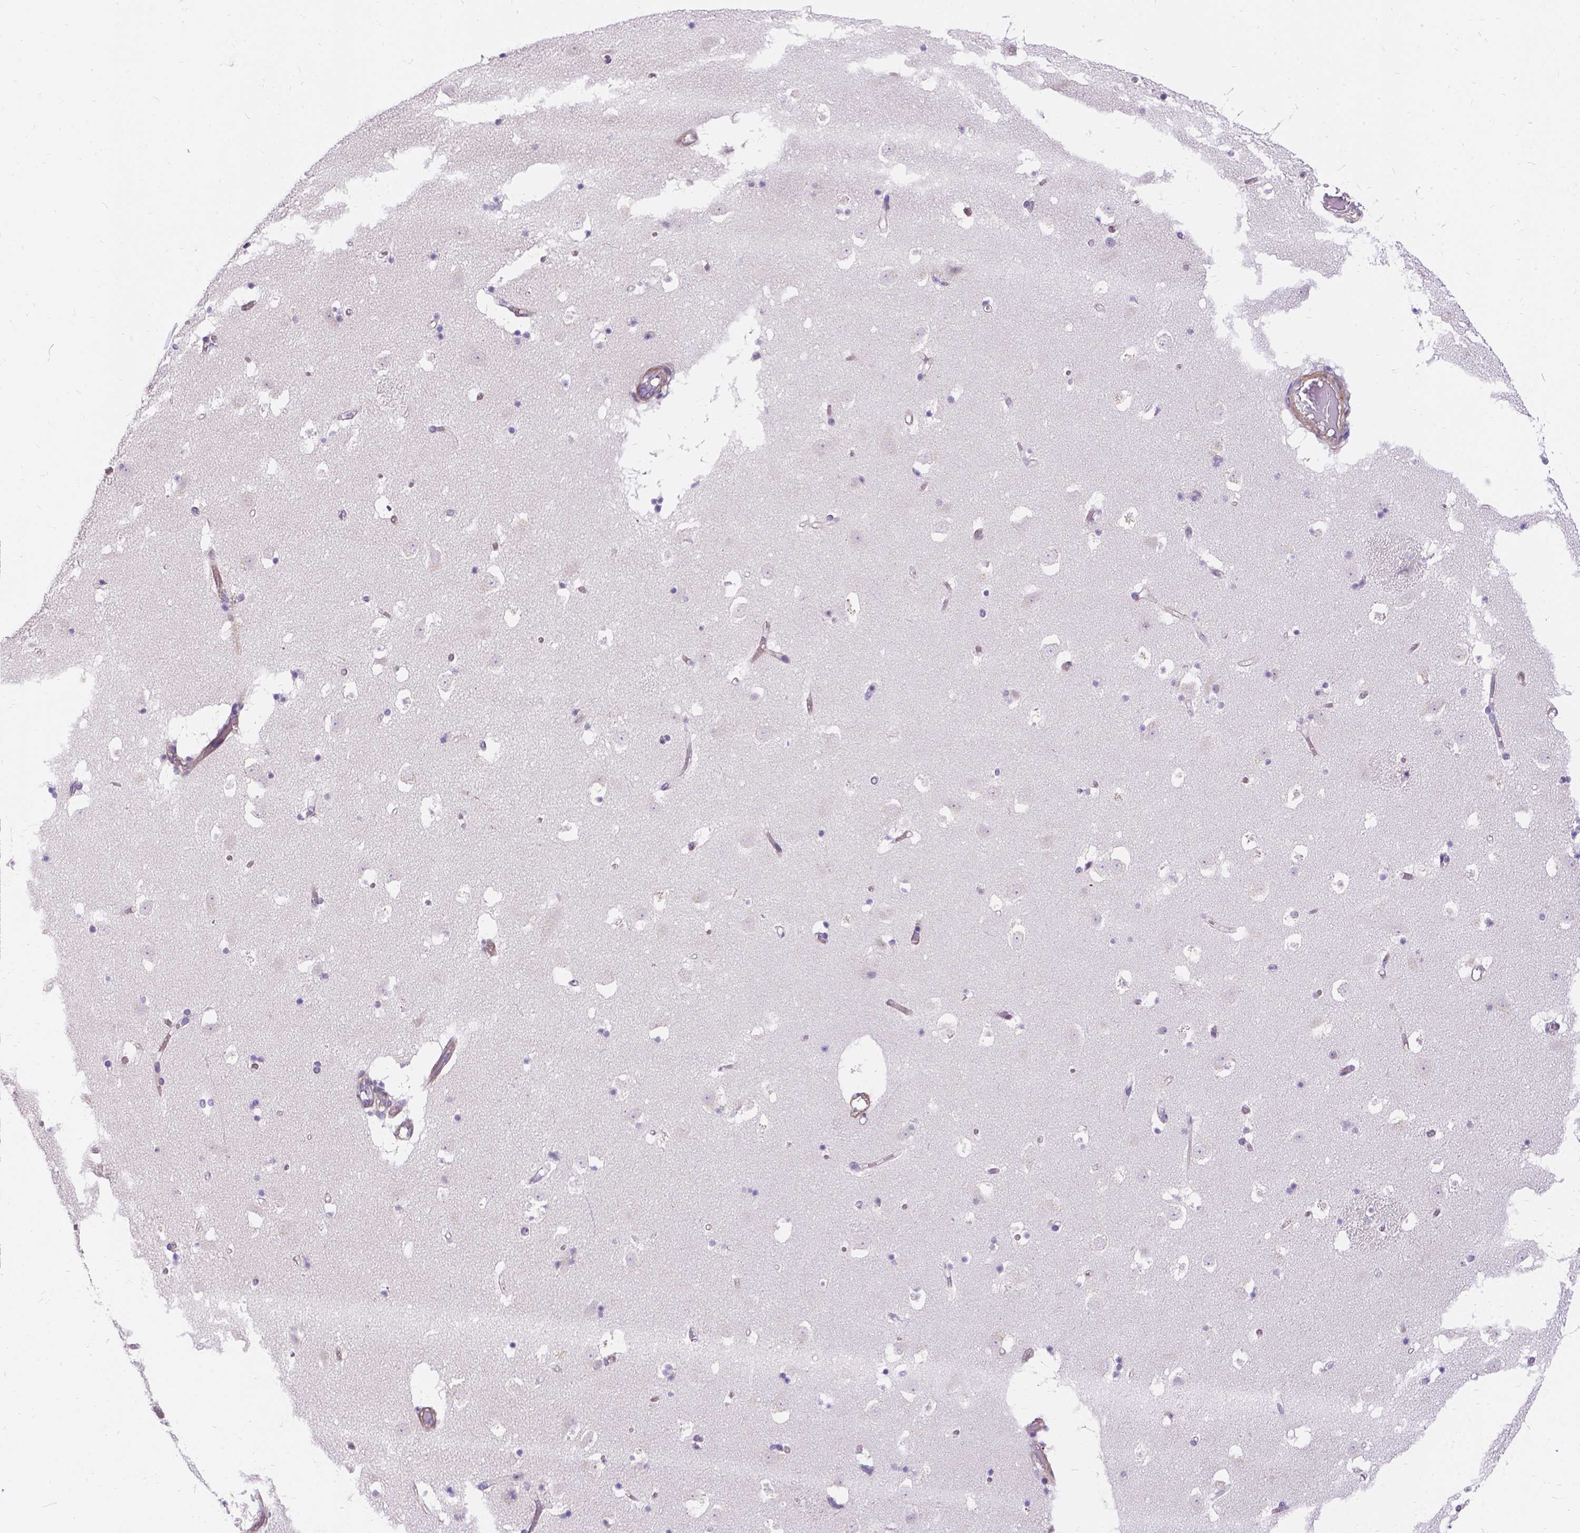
{"staining": {"intensity": "negative", "quantity": "none", "location": "none"}, "tissue": "caudate", "cell_type": "Glial cells", "image_type": "normal", "snomed": [{"axis": "morphology", "description": "Normal tissue, NOS"}, {"axis": "topography", "description": "Lateral ventricle wall"}], "caption": "DAB (3,3'-diaminobenzidine) immunohistochemical staining of normal caudate demonstrates no significant expression in glial cells.", "gene": "PALS1", "patient": {"sex": "female", "age": 42}}